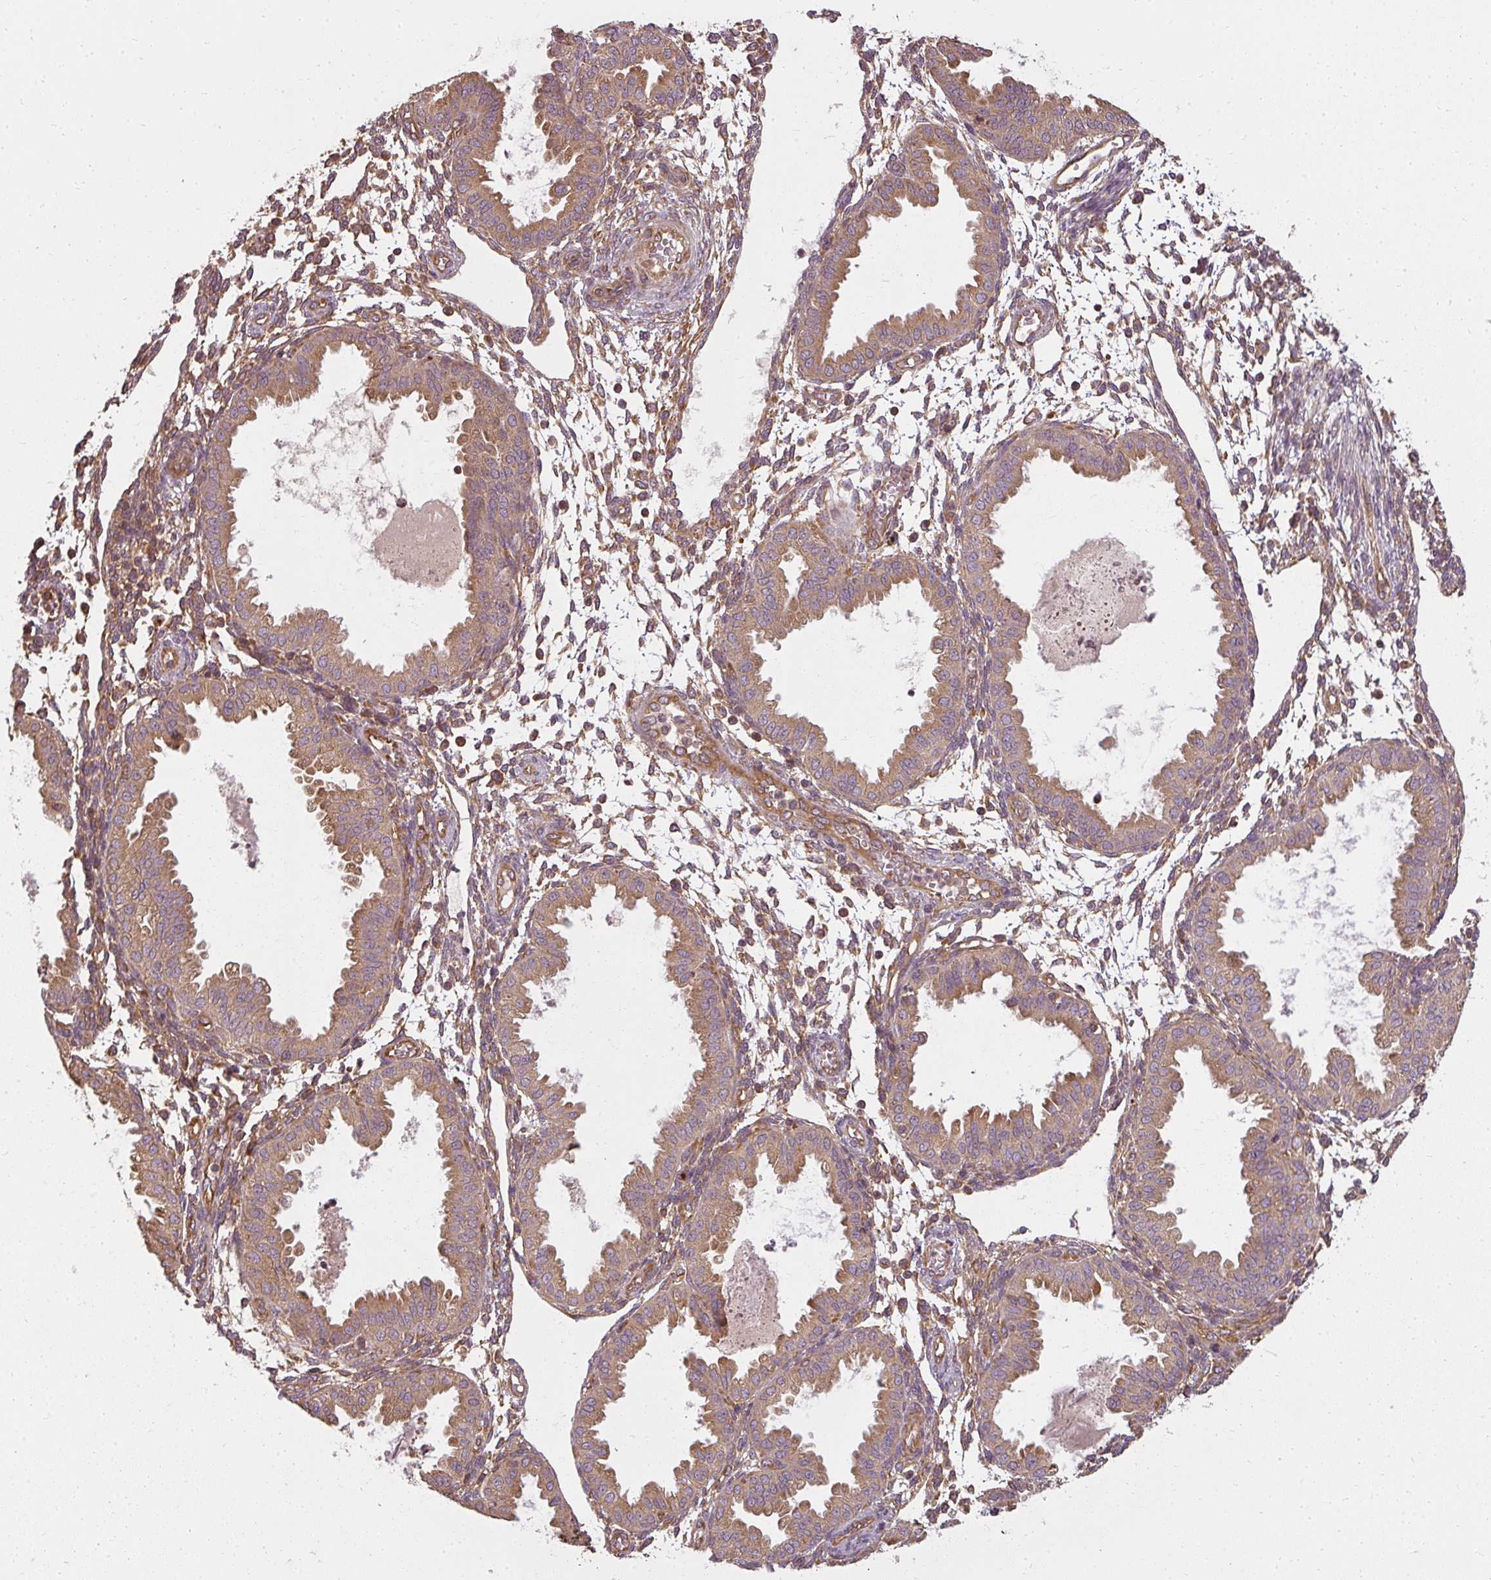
{"staining": {"intensity": "moderate", "quantity": ">75%", "location": "cytoplasmic/membranous"}, "tissue": "endometrium", "cell_type": "Cells in endometrial stroma", "image_type": "normal", "snomed": [{"axis": "morphology", "description": "Normal tissue, NOS"}, {"axis": "topography", "description": "Endometrium"}], "caption": "An IHC image of unremarkable tissue is shown. Protein staining in brown labels moderate cytoplasmic/membranous positivity in endometrium within cells in endometrial stroma. (Brightfield microscopy of DAB IHC at high magnification).", "gene": "RPL24", "patient": {"sex": "female", "age": 33}}